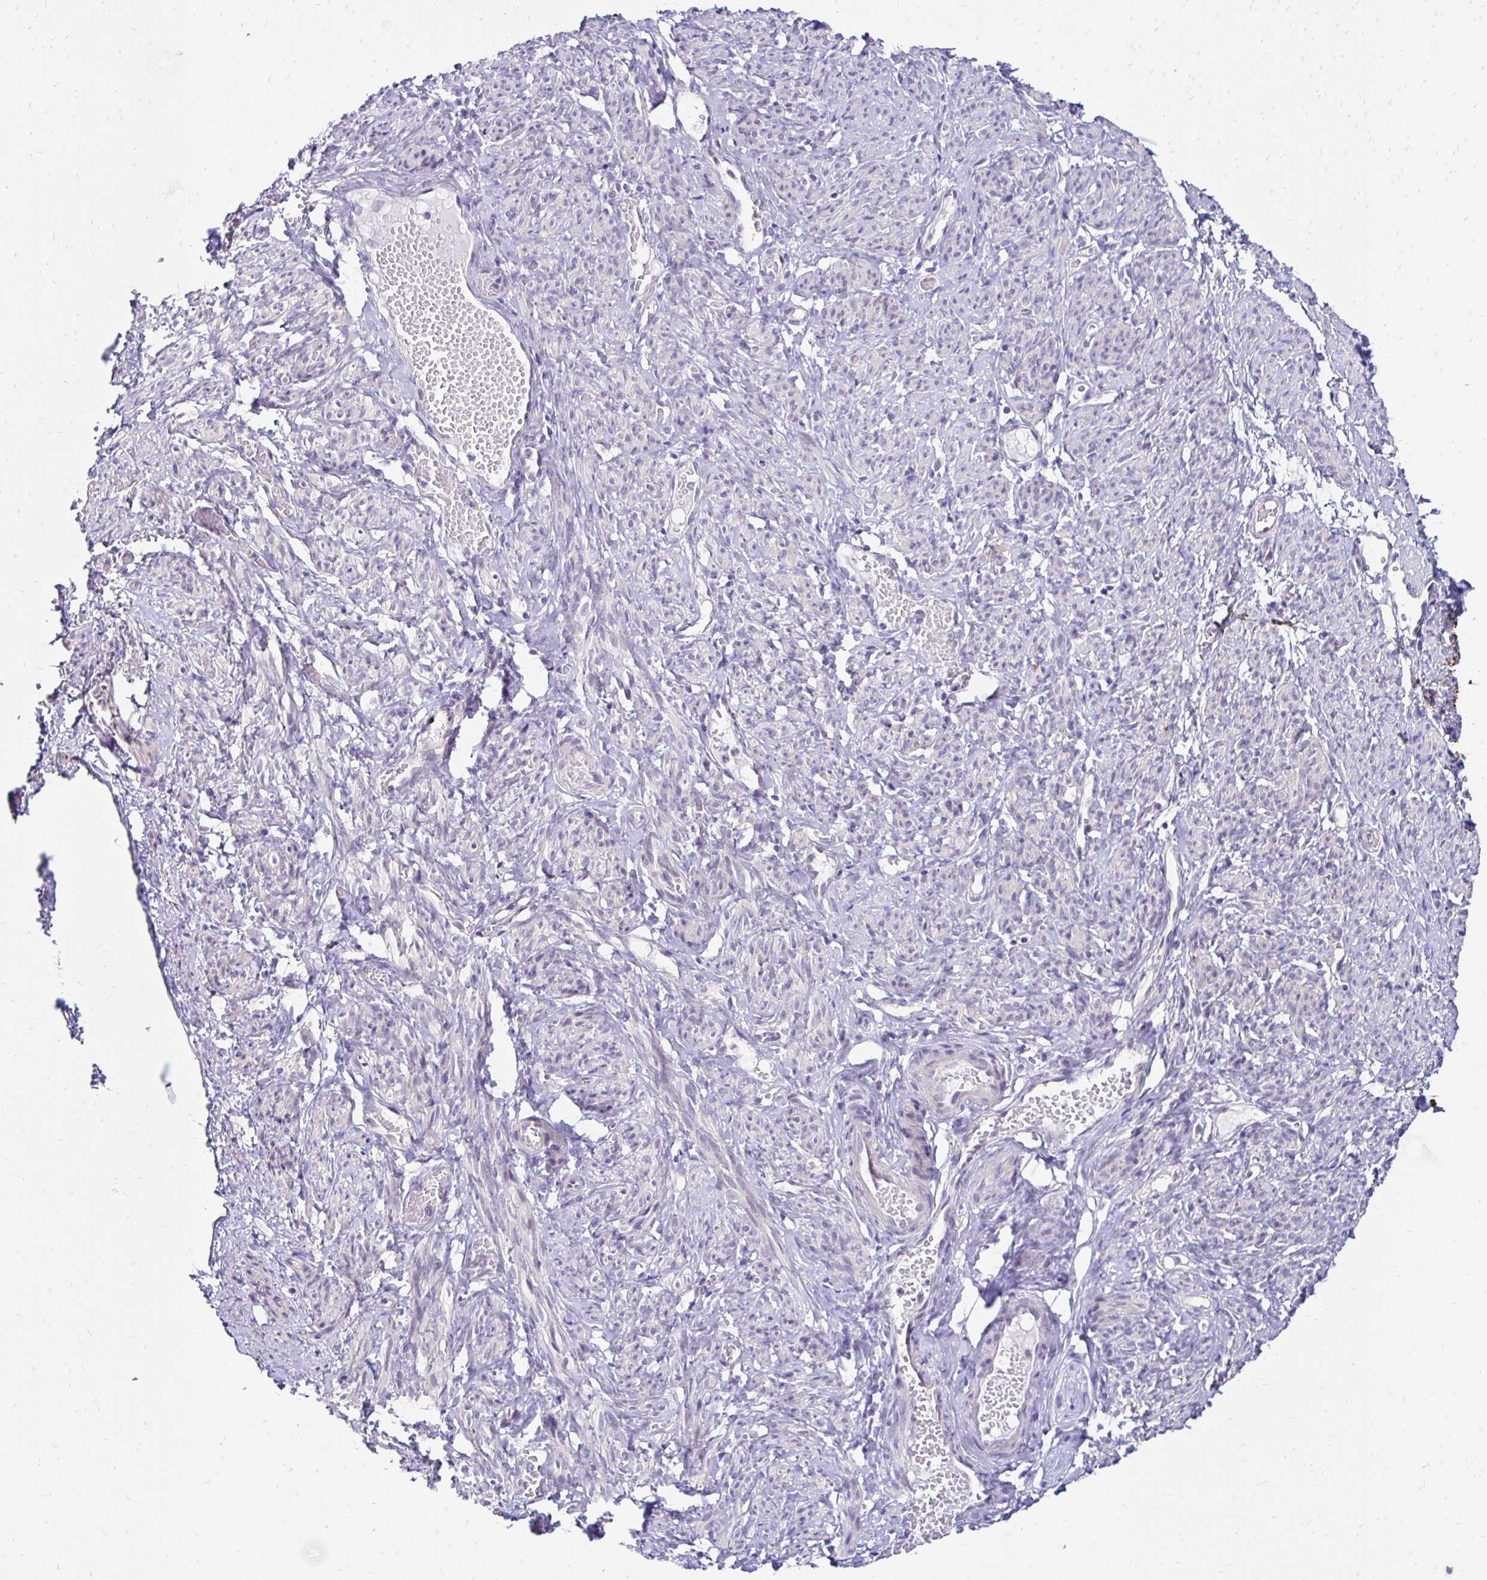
{"staining": {"intensity": "negative", "quantity": "none", "location": "none"}, "tissue": "smooth muscle", "cell_type": "Smooth muscle cells", "image_type": "normal", "snomed": [{"axis": "morphology", "description": "Normal tissue, NOS"}, {"axis": "topography", "description": "Smooth muscle"}], "caption": "The photomicrograph displays no significant expression in smooth muscle cells of smooth muscle.", "gene": "C1QTNF2", "patient": {"sex": "female", "age": 65}}